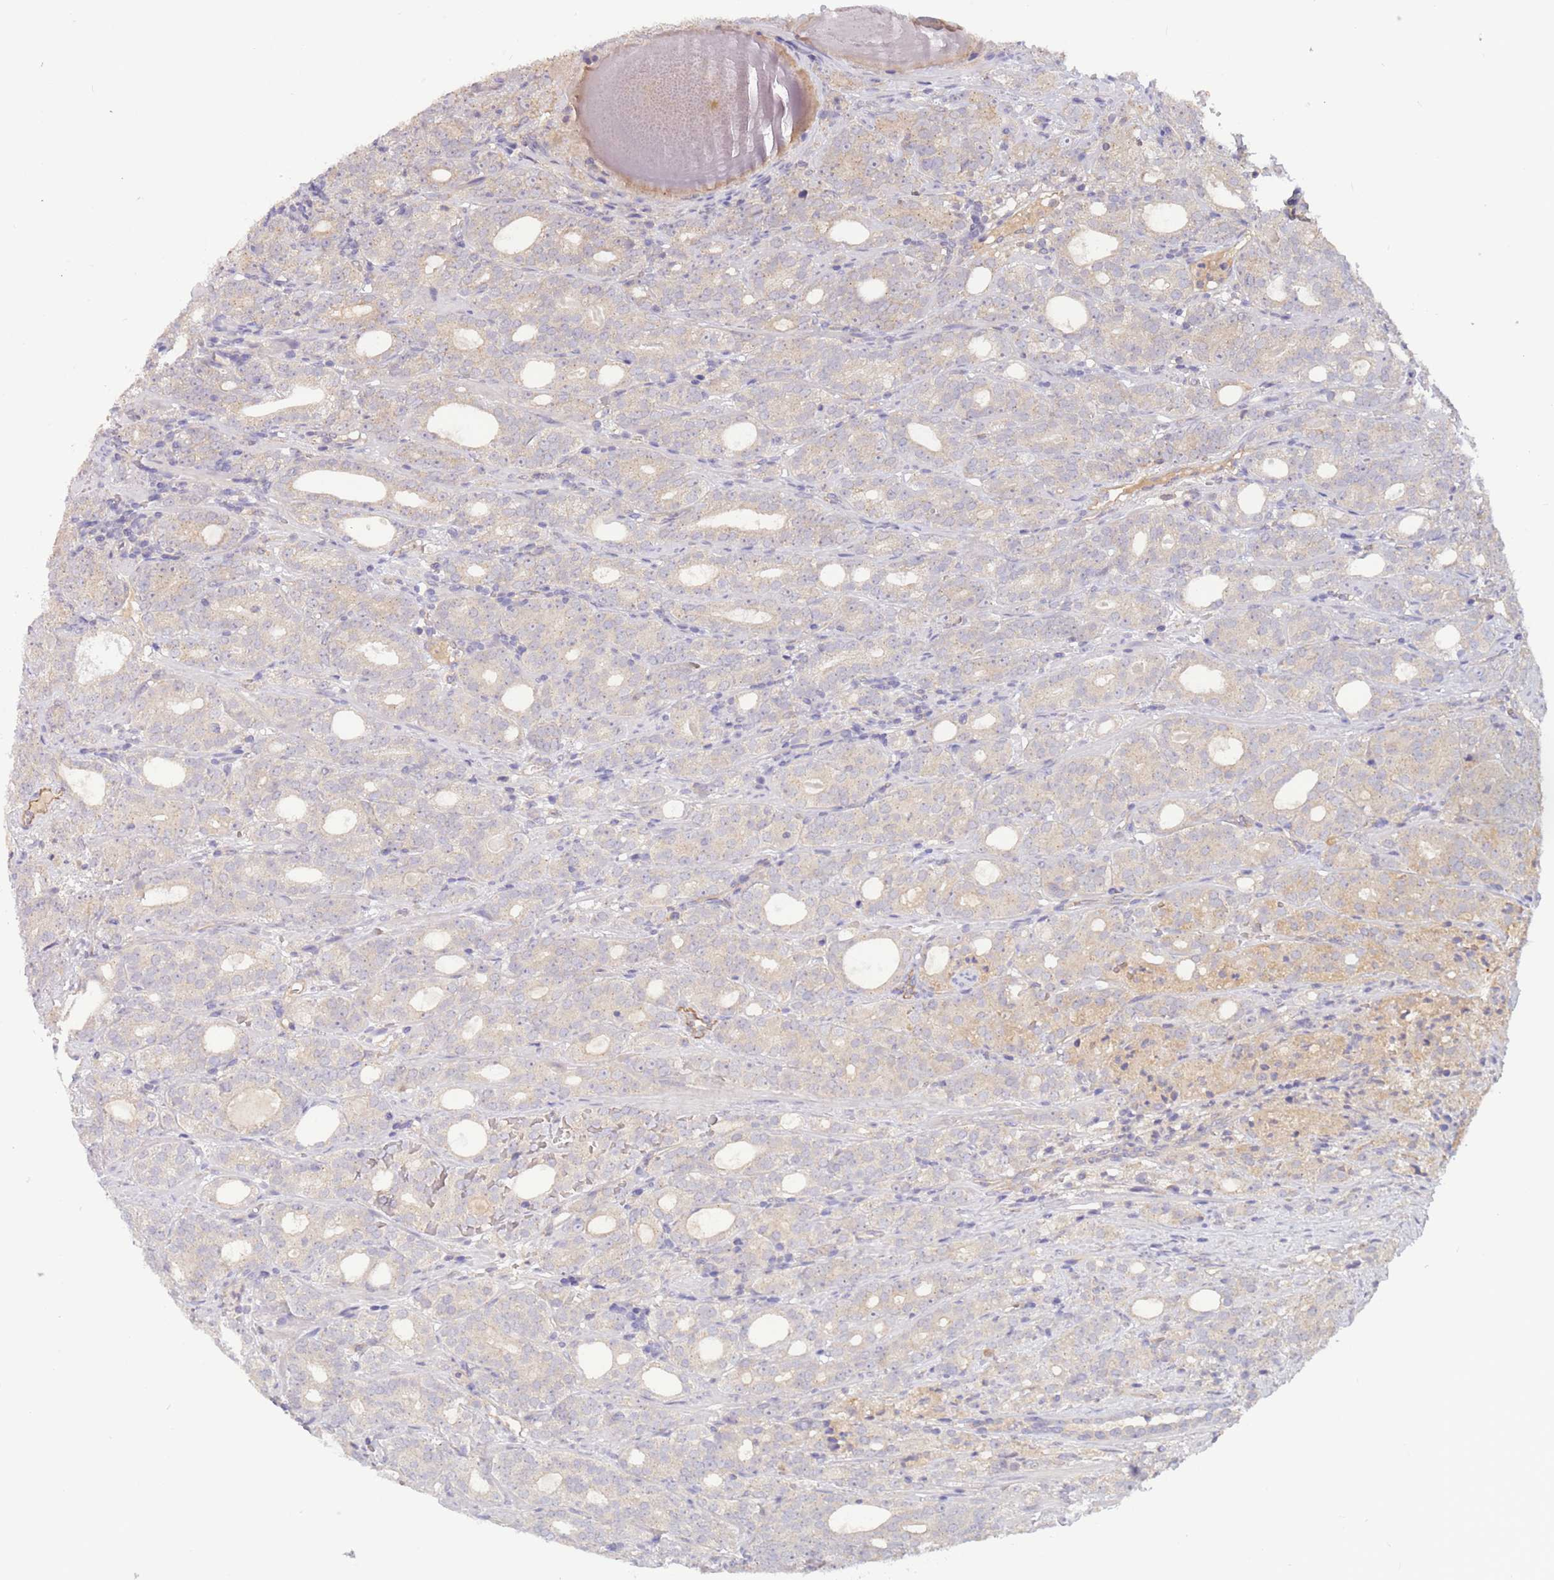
{"staining": {"intensity": "negative", "quantity": "none", "location": "none"}, "tissue": "prostate cancer", "cell_type": "Tumor cells", "image_type": "cancer", "snomed": [{"axis": "morphology", "description": "Adenocarcinoma, High grade"}, {"axis": "topography", "description": "Prostate"}], "caption": "IHC of human prostate adenocarcinoma (high-grade) shows no positivity in tumor cells.", "gene": "NDUFAF5", "patient": {"sex": "male", "age": 64}}